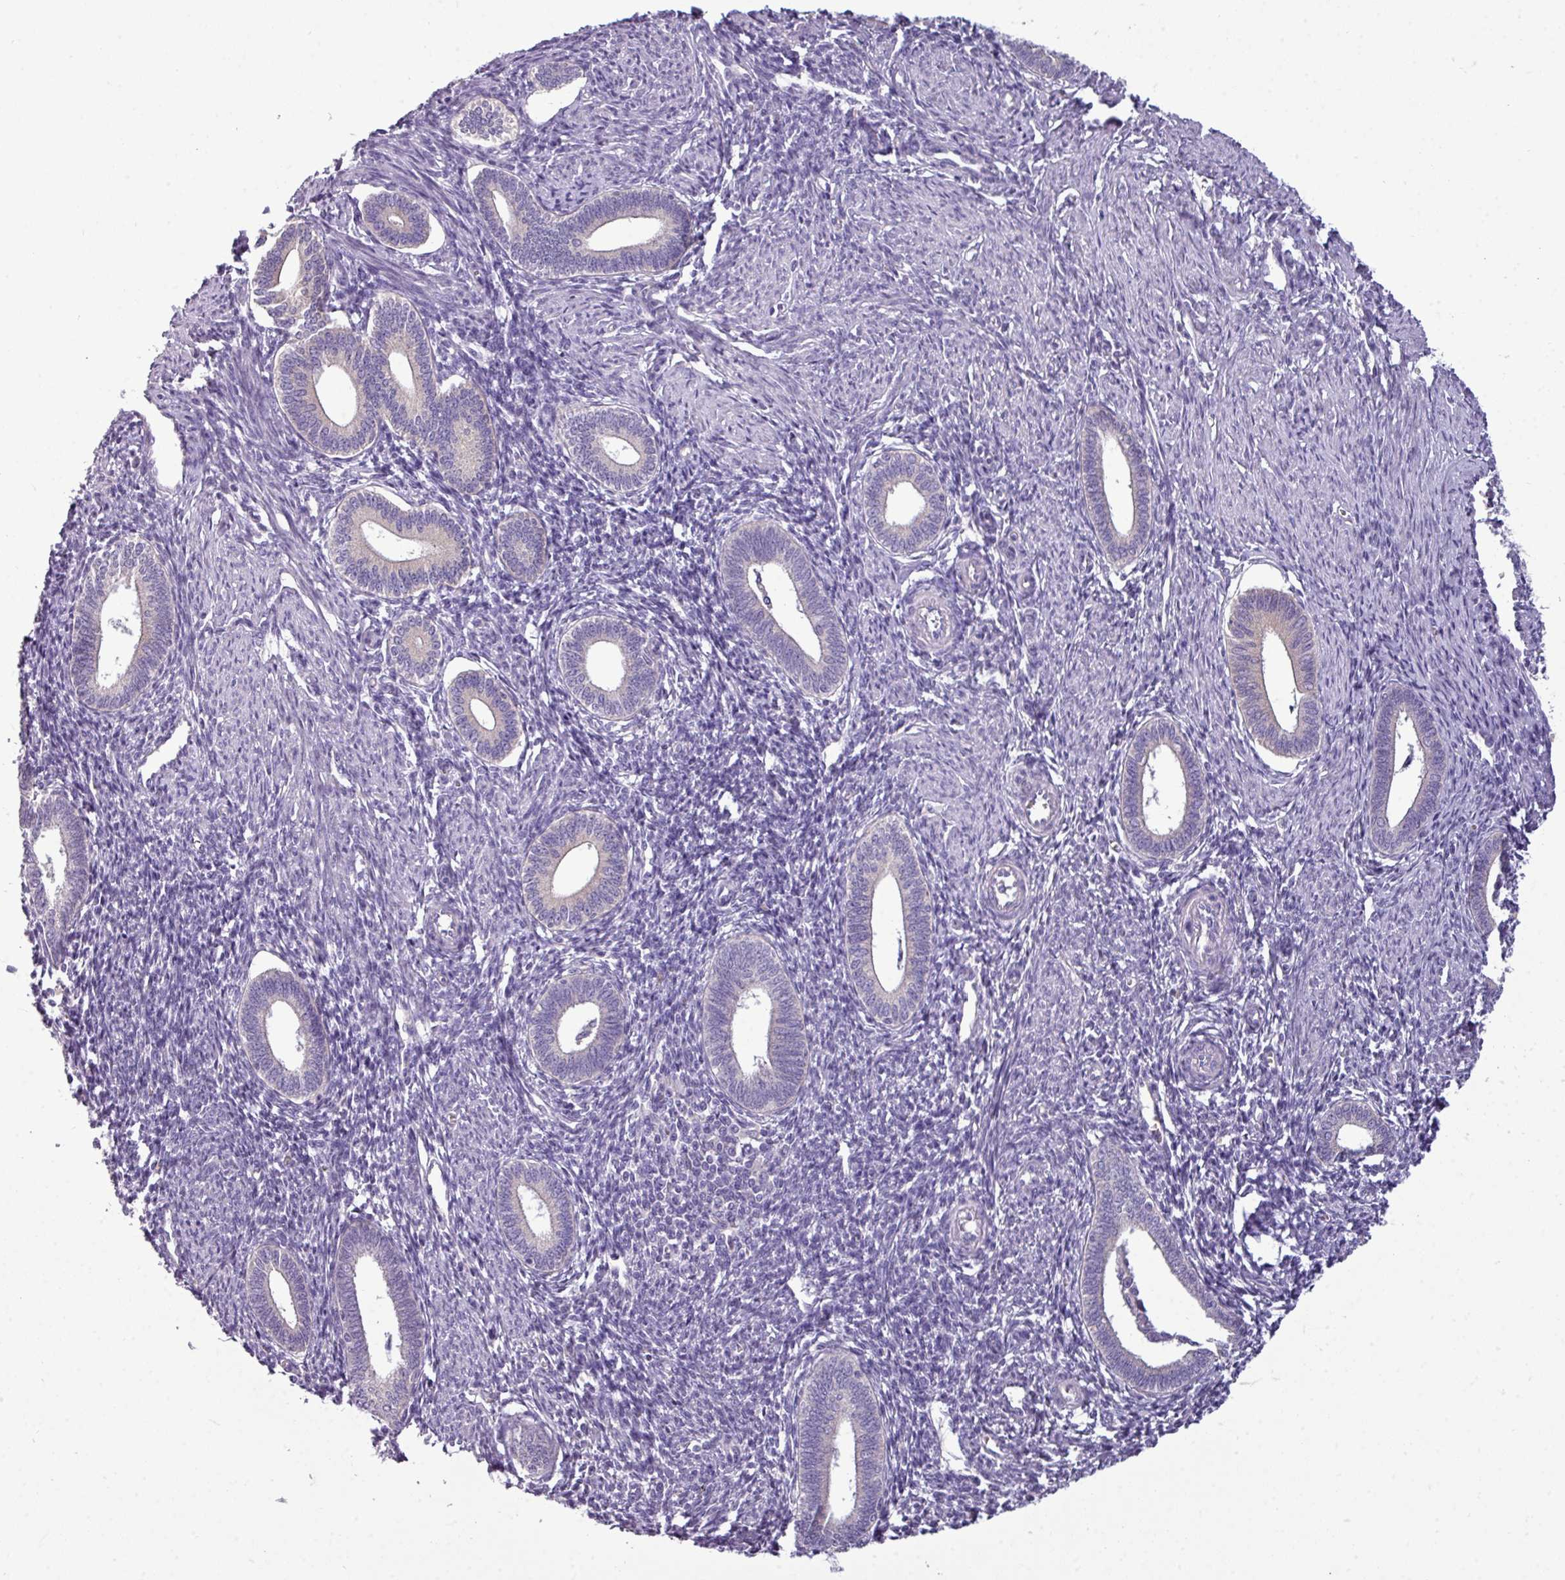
{"staining": {"intensity": "negative", "quantity": "none", "location": "none"}, "tissue": "endometrium", "cell_type": "Cells in endometrial stroma", "image_type": "normal", "snomed": [{"axis": "morphology", "description": "Normal tissue, NOS"}, {"axis": "topography", "description": "Endometrium"}], "caption": "Immunohistochemistry photomicrograph of normal endometrium: human endometrium stained with DAB reveals no significant protein positivity in cells in endometrial stroma.", "gene": "DNAAF9", "patient": {"sex": "female", "age": 41}}